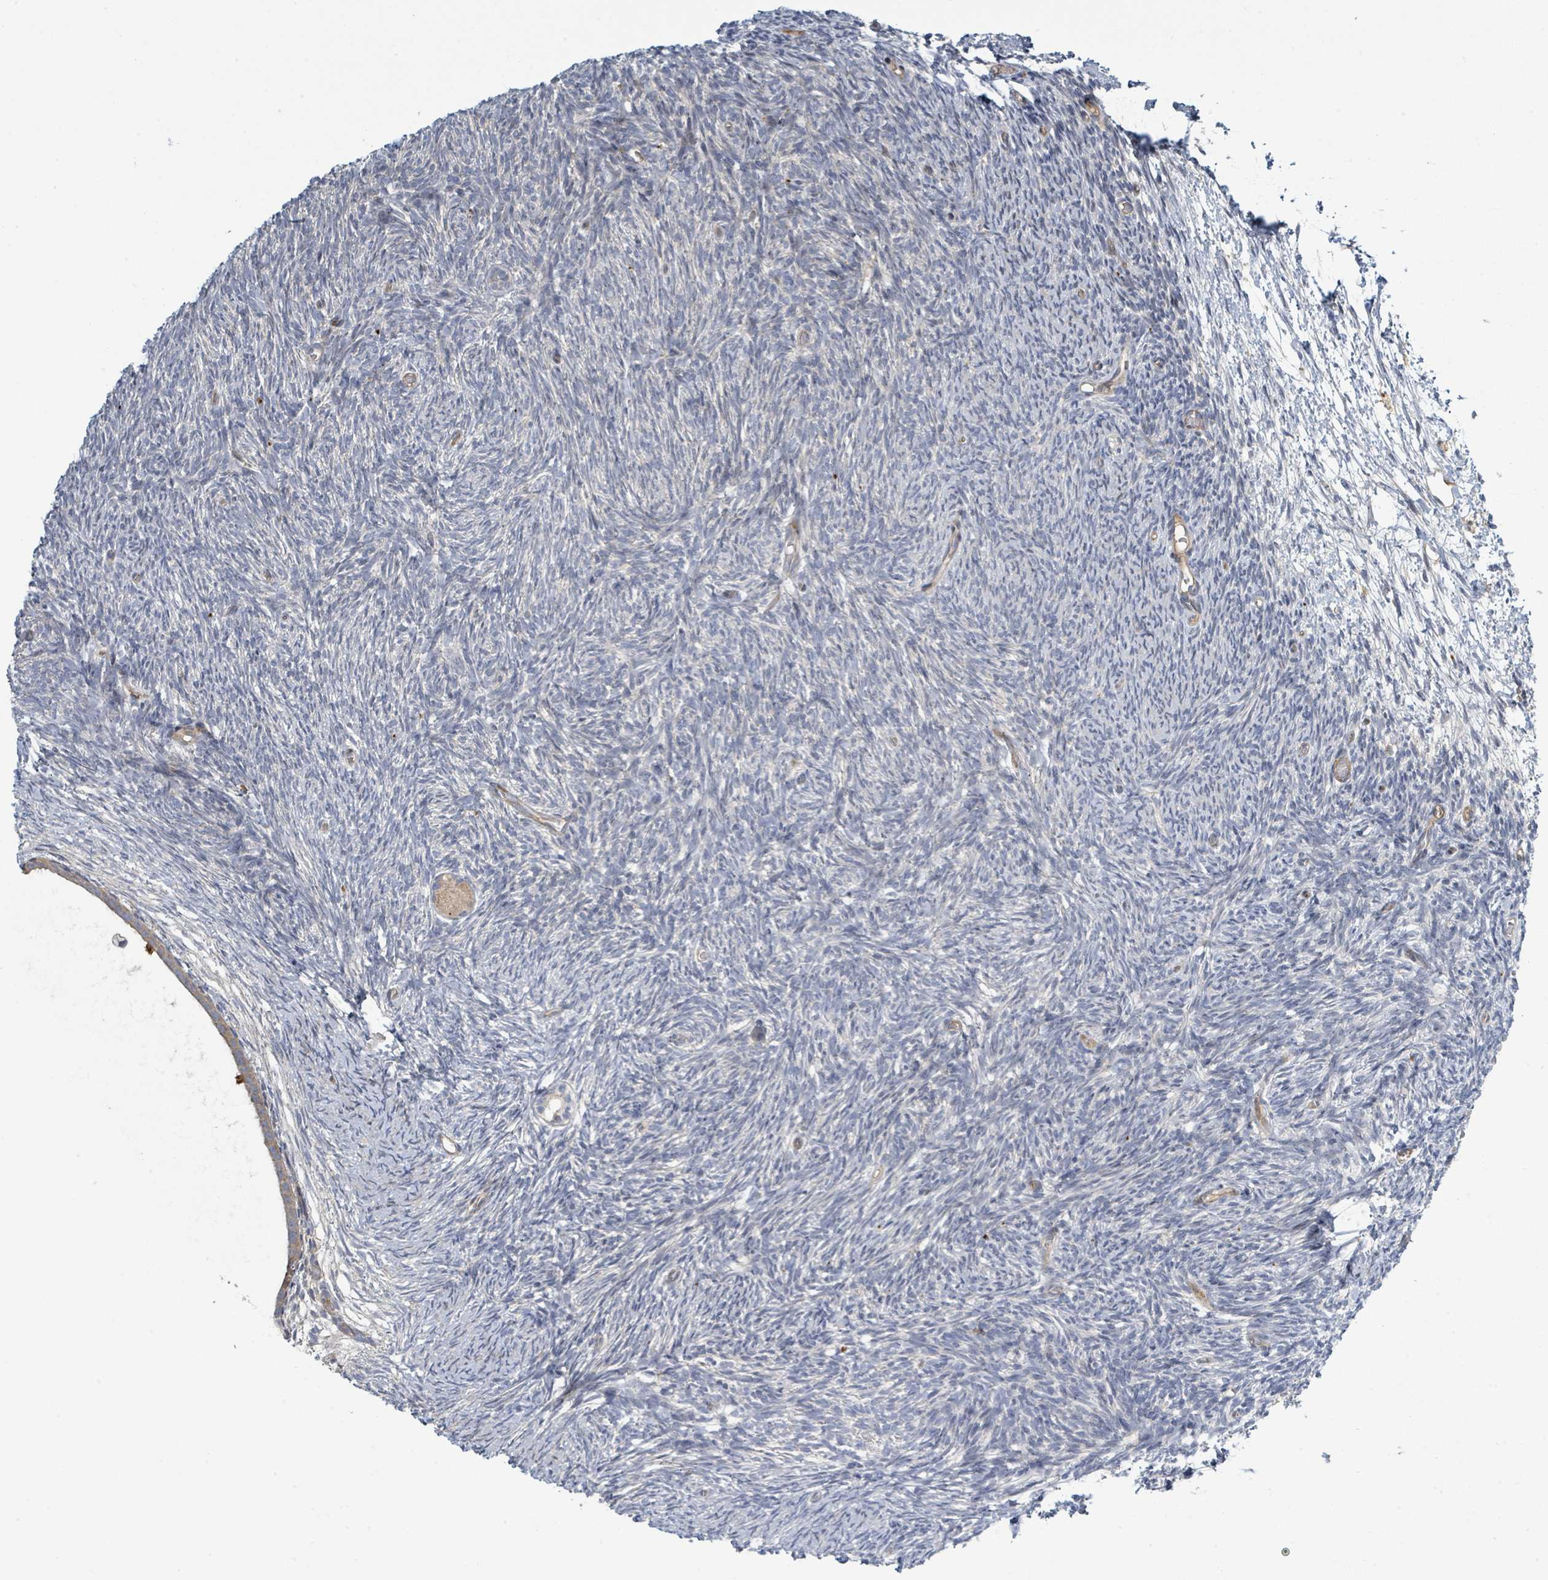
{"staining": {"intensity": "weak", "quantity": "<25%", "location": "nuclear"}, "tissue": "ovary", "cell_type": "Ovarian stroma cells", "image_type": "normal", "snomed": [{"axis": "morphology", "description": "Normal tissue, NOS"}, {"axis": "topography", "description": "Ovary"}], "caption": "Immunohistochemistry (IHC) image of unremarkable human ovary stained for a protein (brown), which exhibits no positivity in ovarian stroma cells. (DAB IHC with hematoxylin counter stain).", "gene": "CFAP210", "patient": {"sex": "female", "age": 39}}